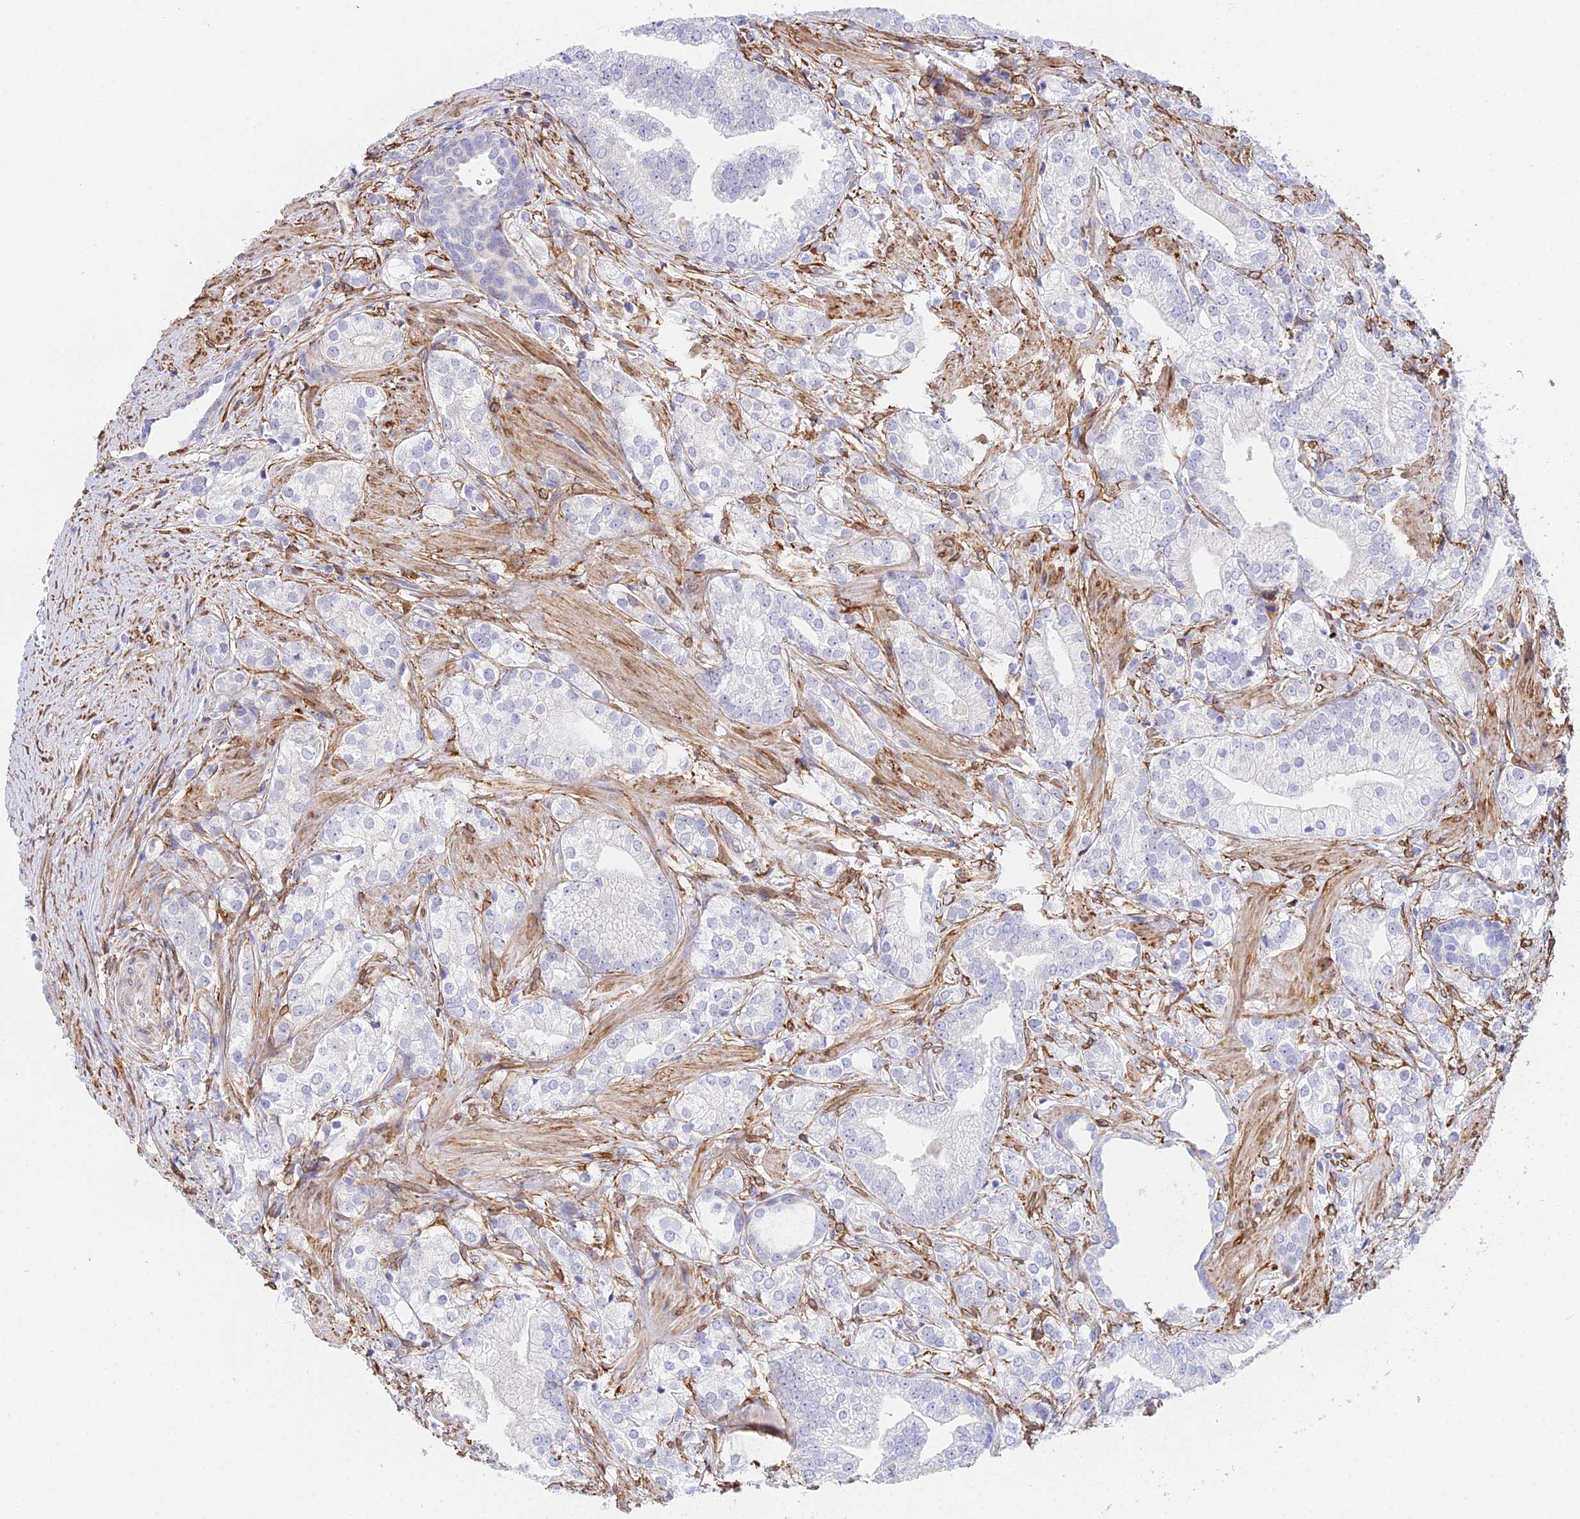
{"staining": {"intensity": "negative", "quantity": "none", "location": "none"}, "tissue": "prostate cancer", "cell_type": "Tumor cells", "image_type": "cancer", "snomed": [{"axis": "morphology", "description": "Adenocarcinoma, High grade"}, {"axis": "topography", "description": "Prostate"}], "caption": "There is no significant positivity in tumor cells of prostate adenocarcinoma (high-grade).", "gene": "MXRA7", "patient": {"sex": "male", "age": 50}}